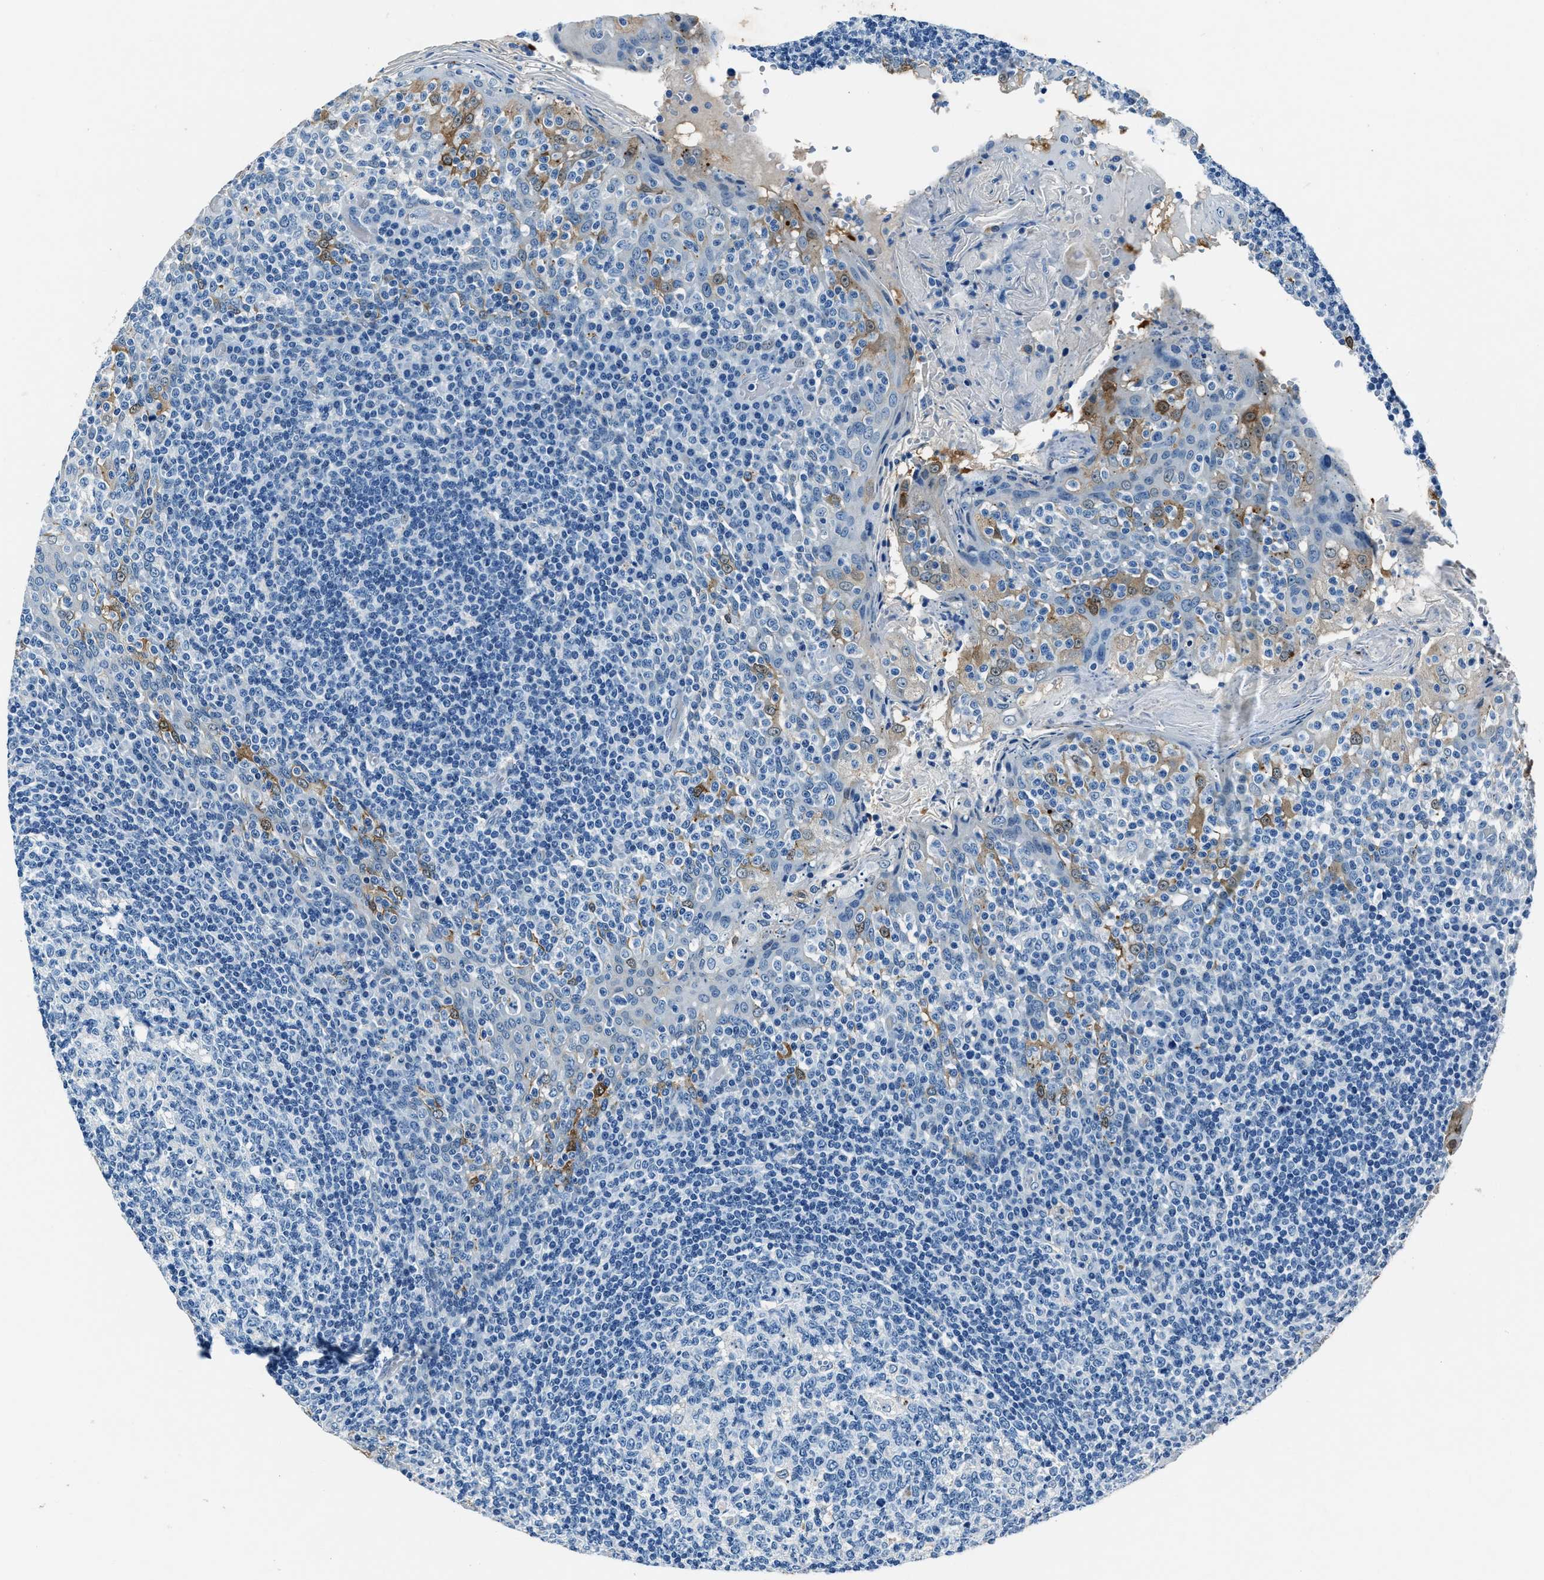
{"staining": {"intensity": "negative", "quantity": "none", "location": "none"}, "tissue": "tonsil", "cell_type": "Germinal center cells", "image_type": "normal", "snomed": [{"axis": "morphology", "description": "Normal tissue, NOS"}, {"axis": "topography", "description": "Tonsil"}], "caption": "Unremarkable tonsil was stained to show a protein in brown. There is no significant staining in germinal center cells. (DAB (3,3'-diaminobenzidine) IHC with hematoxylin counter stain).", "gene": "PTPDC1", "patient": {"sex": "female", "age": 19}}